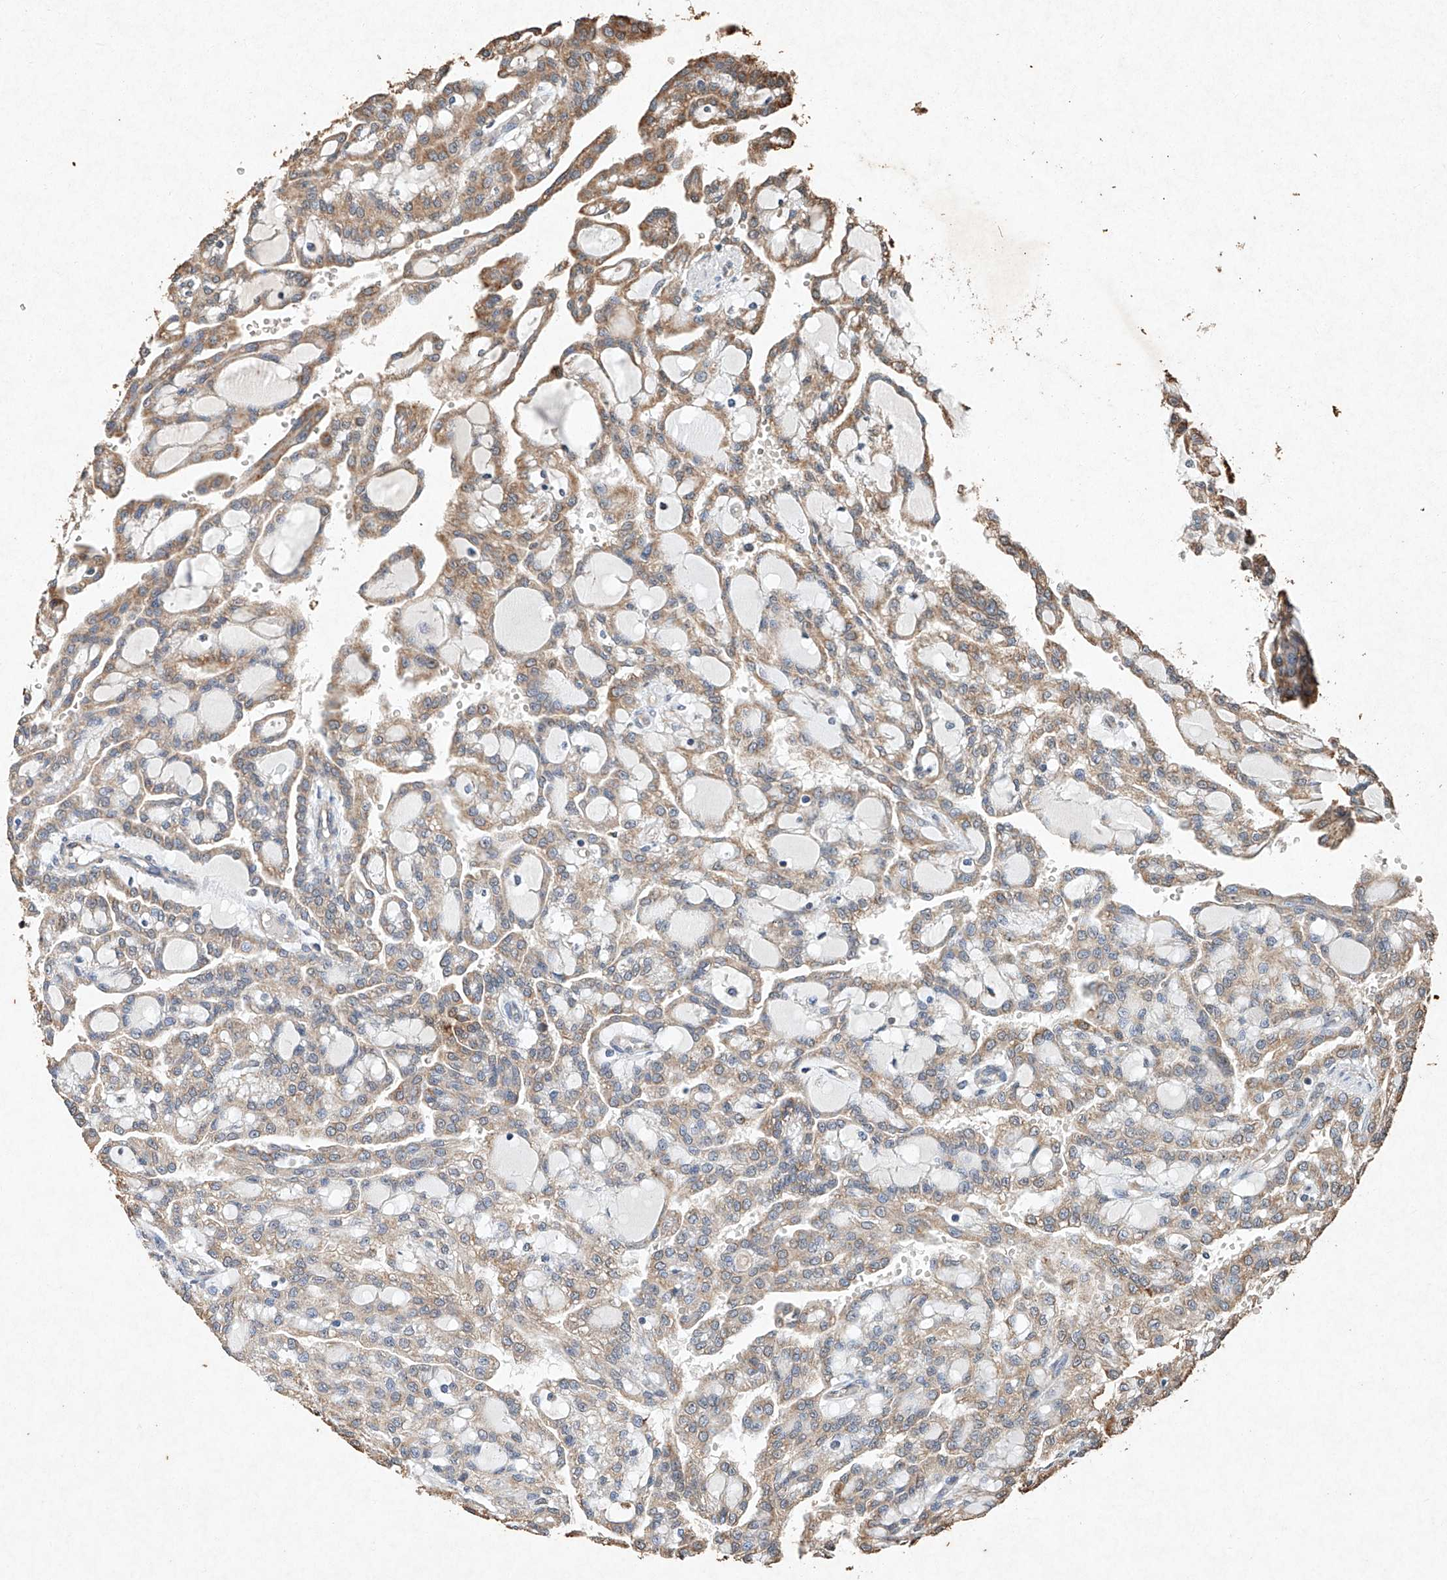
{"staining": {"intensity": "weak", "quantity": ">75%", "location": "cytoplasmic/membranous"}, "tissue": "renal cancer", "cell_type": "Tumor cells", "image_type": "cancer", "snomed": [{"axis": "morphology", "description": "Adenocarcinoma, NOS"}, {"axis": "topography", "description": "Kidney"}], "caption": "Human adenocarcinoma (renal) stained with a protein marker reveals weak staining in tumor cells.", "gene": "STK3", "patient": {"sex": "male", "age": 63}}